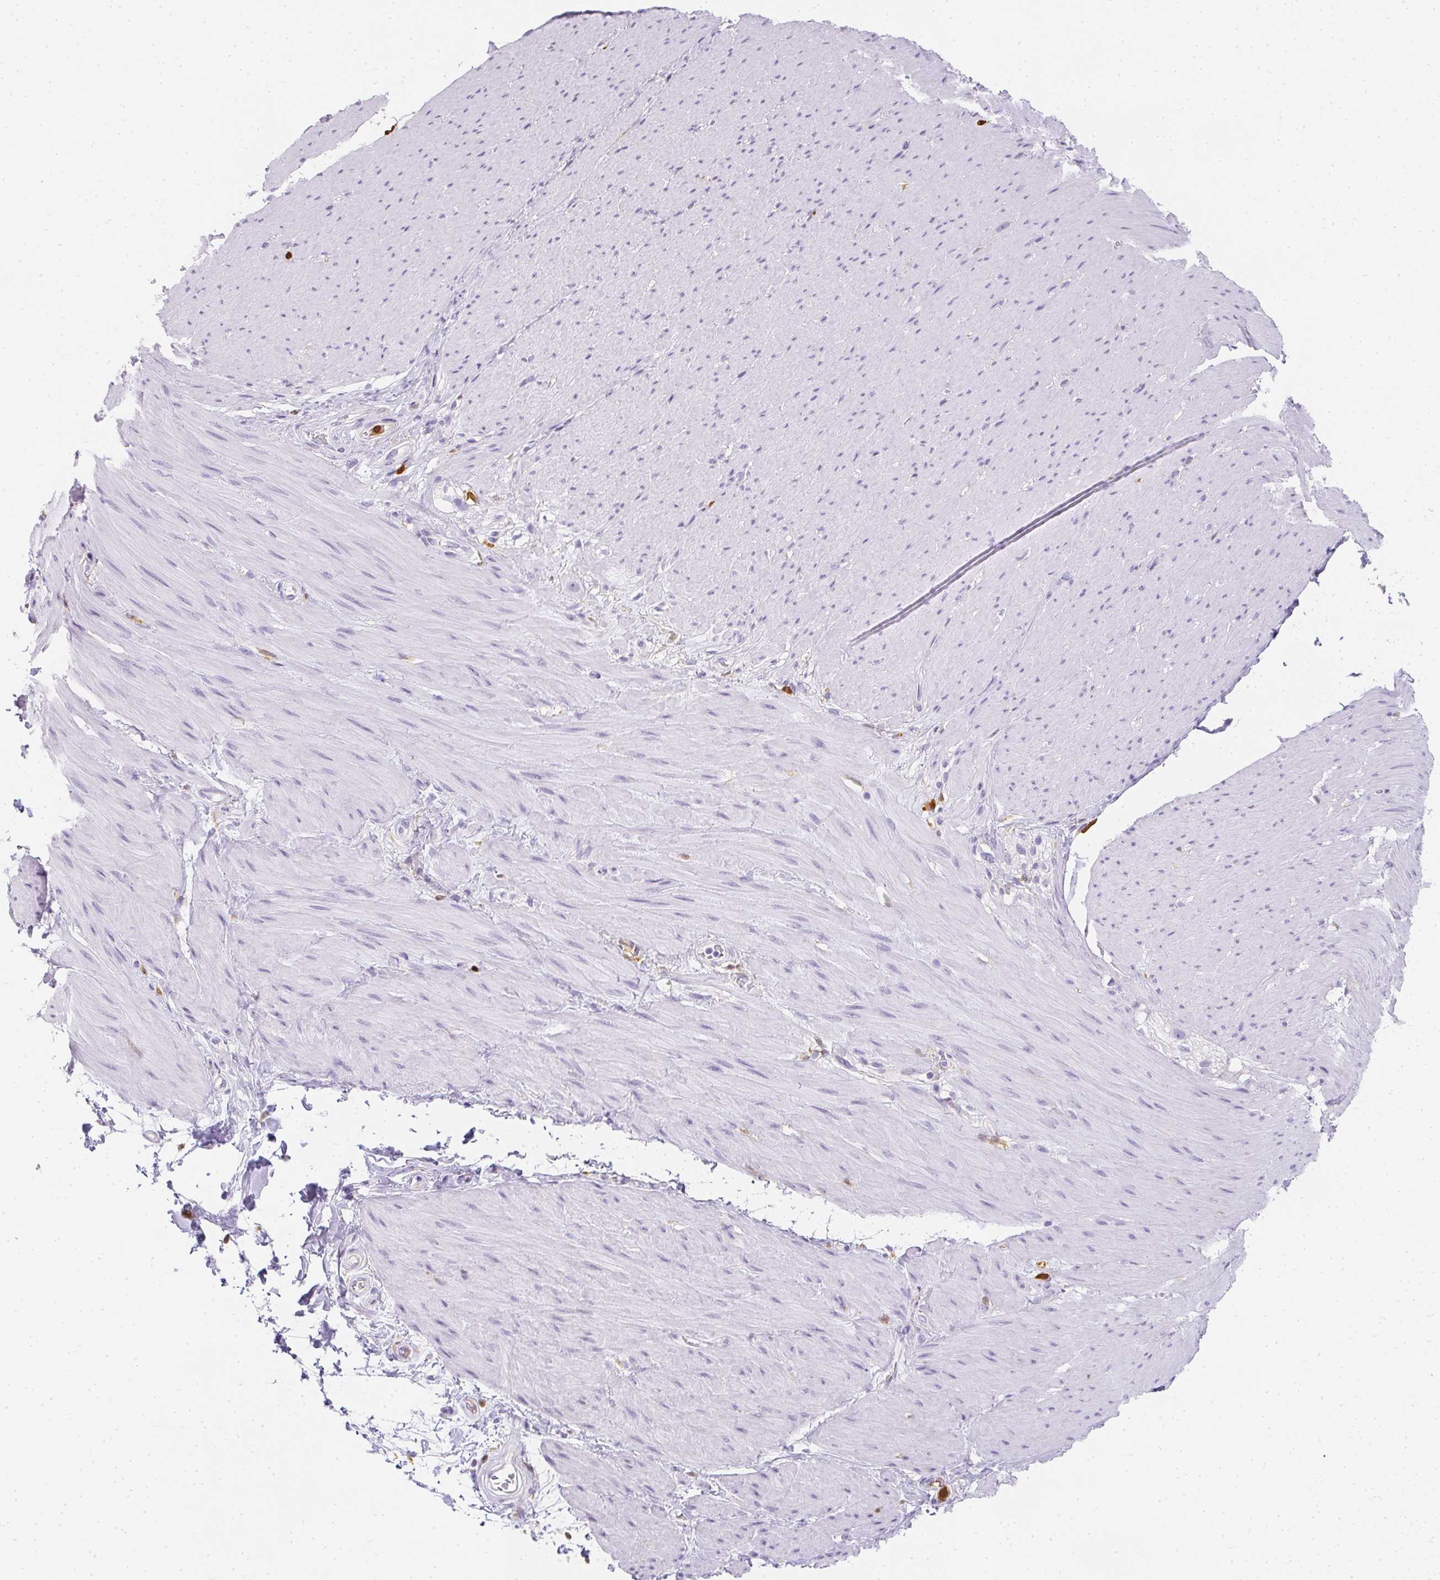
{"staining": {"intensity": "negative", "quantity": "none", "location": "none"}, "tissue": "smooth muscle", "cell_type": "Smooth muscle cells", "image_type": "normal", "snomed": [{"axis": "morphology", "description": "Normal tissue, NOS"}, {"axis": "topography", "description": "Smooth muscle"}, {"axis": "topography", "description": "Rectum"}], "caption": "The image shows no staining of smooth muscle cells in normal smooth muscle. (Stains: DAB (3,3'-diaminobenzidine) IHC with hematoxylin counter stain, Microscopy: brightfield microscopy at high magnification).", "gene": "HK3", "patient": {"sex": "male", "age": 53}}